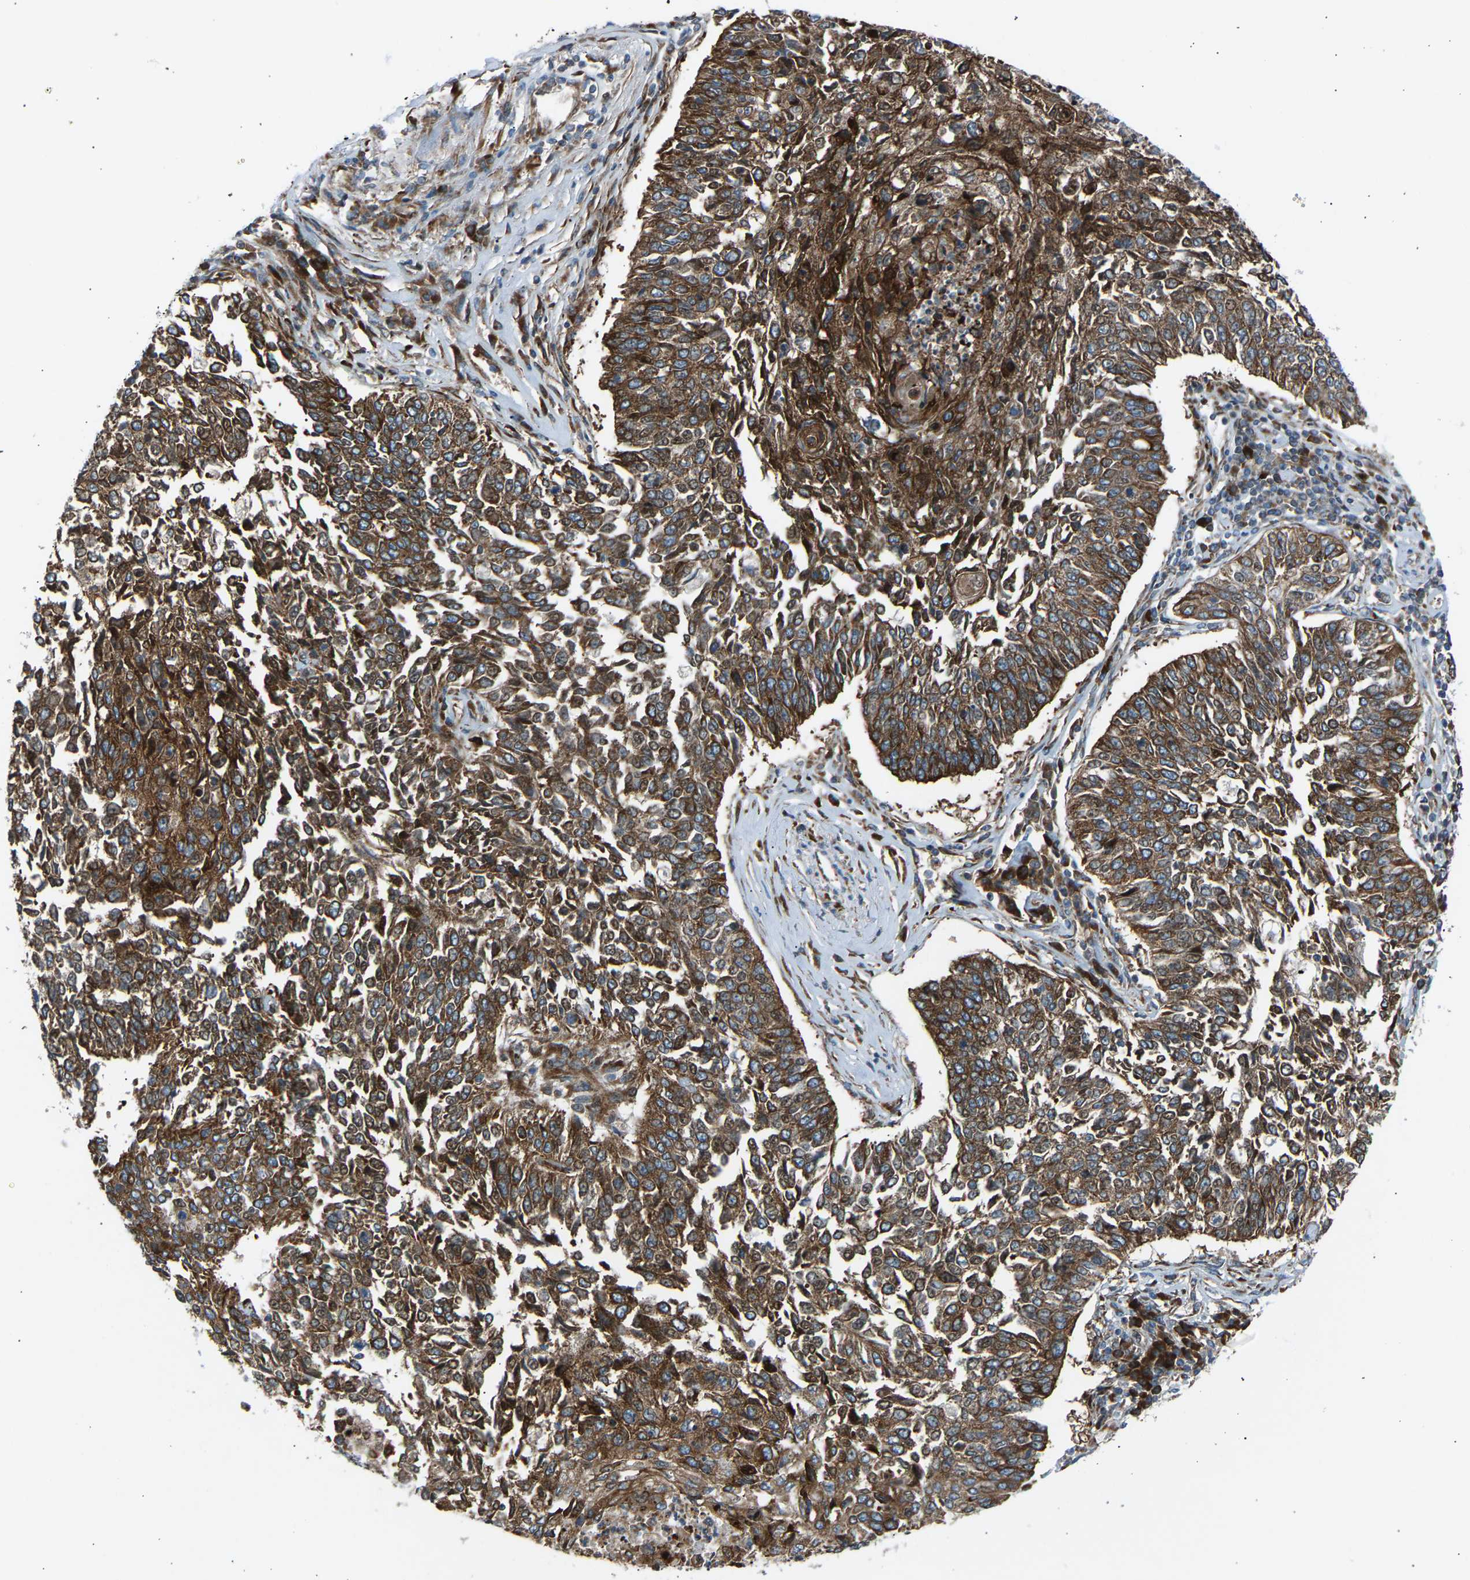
{"staining": {"intensity": "strong", "quantity": ">75%", "location": "cytoplasmic/membranous"}, "tissue": "lung cancer", "cell_type": "Tumor cells", "image_type": "cancer", "snomed": [{"axis": "morphology", "description": "Normal tissue, NOS"}, {"axis": "morphology", "description": "Squamous cell carcinoma, NOS"}, {"axis": "topography", "description": "Cartilage tissue"}, {"axis": "topography", "description": "Bronchus"}, {"axis": "topography", "description": "Lung"}], "caption": "Immunohistochemical staining of squamous cell carcinoma (lung) demonstrates strong cytoplasmic/membranous protein expression in approximately >75% of tumor cells. The staining was performed using DAB (3,3'-diaminobenzidine) to visualize the protein expression in brown, while the nuclei were stained in blue with hematoxylin (Magnification: 20x).", "gene": "VPS41", "patient": {"sex": "female", "age": 49}}